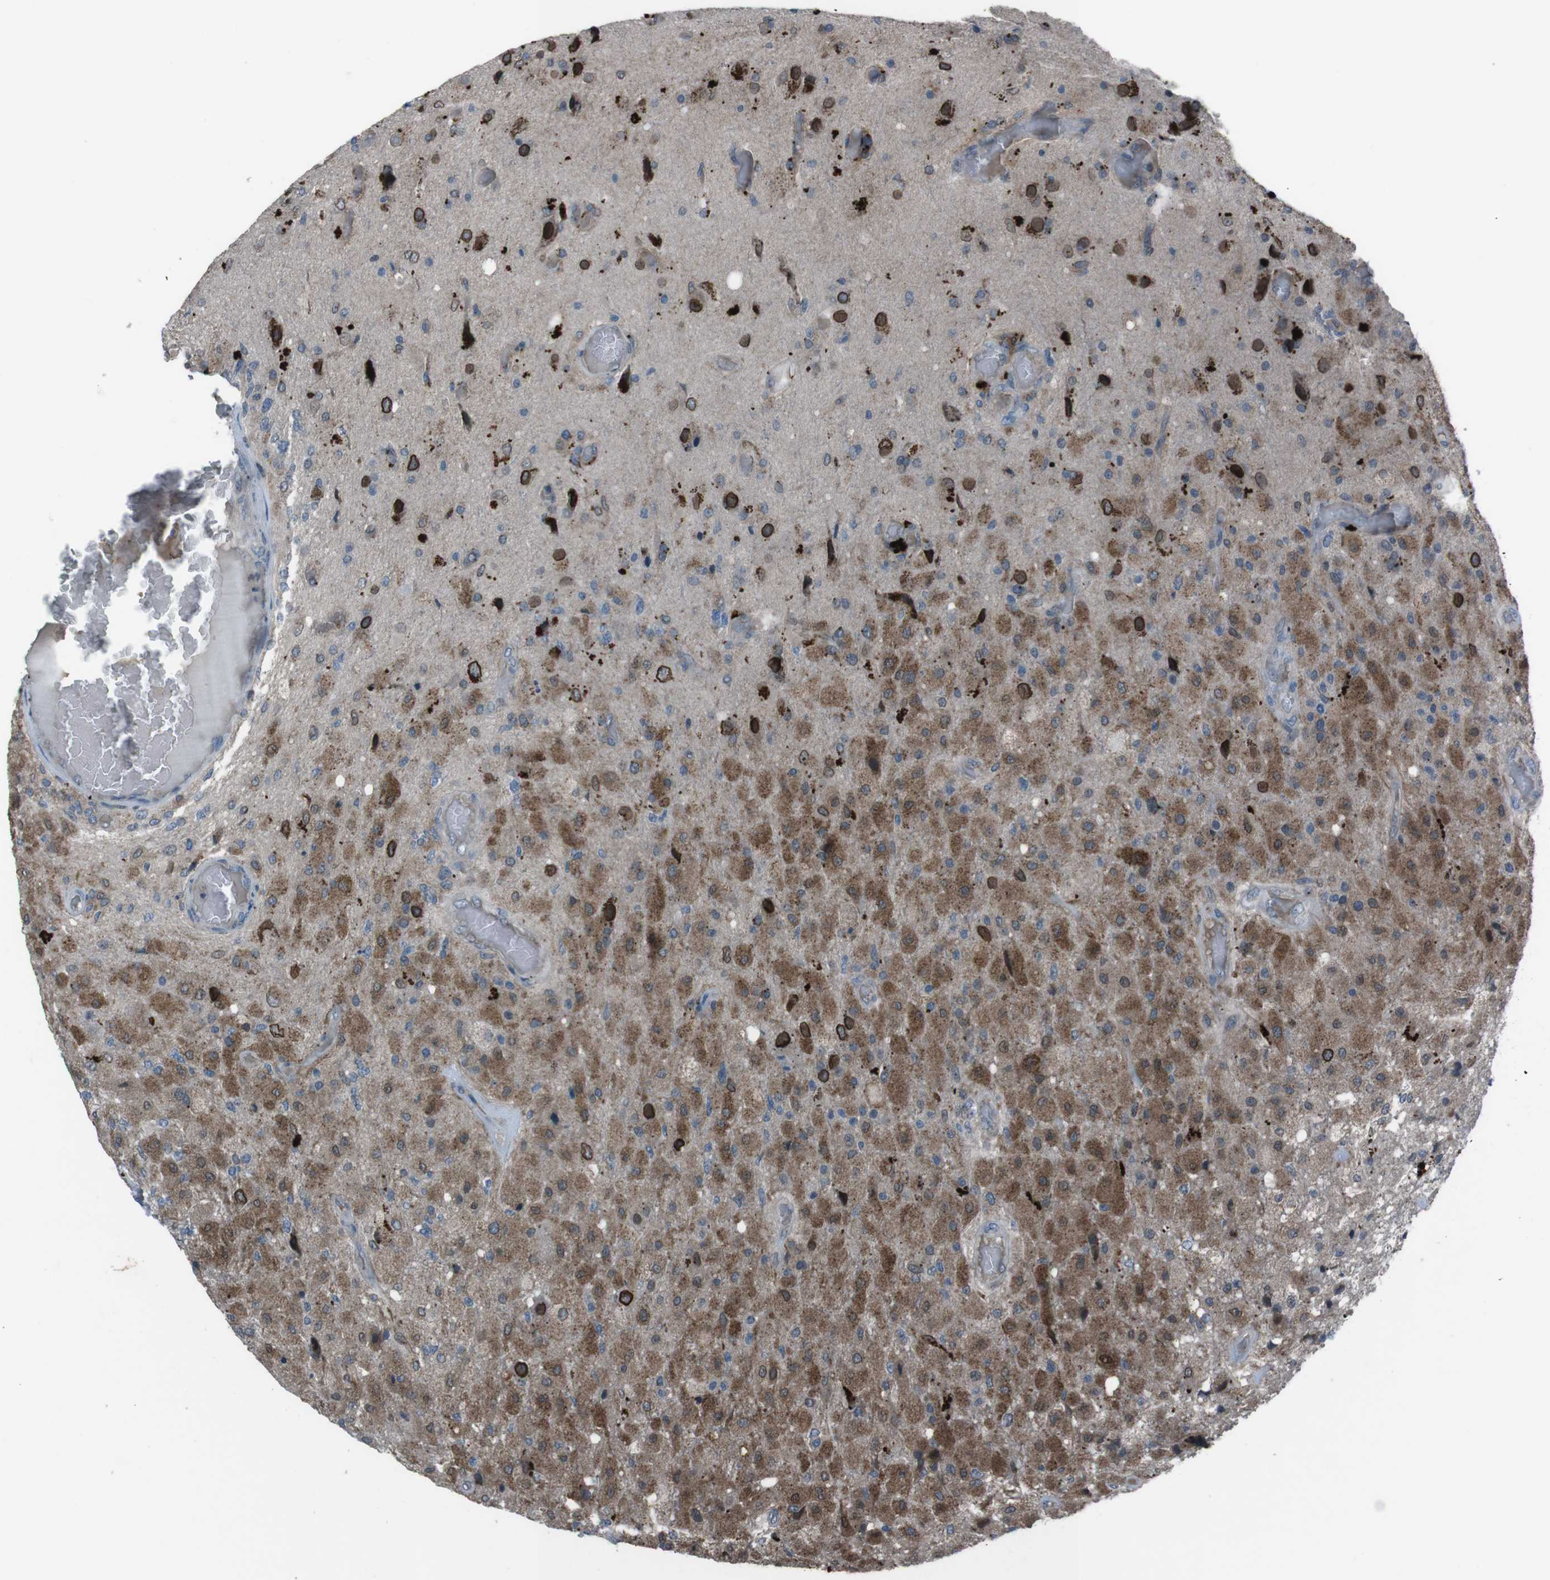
{"staining": {"intensity": "moderate", "quantity": ">75%", "location": "cytoplasmic/membranous,nuclear"}, "tissue": "glioma", "cell_type": "Tumor cells", "image_type": "cancer", "snomed": [{"axis": "morphology", "description": "Normal tissue, NOS"}, {"axis": "morphology", "description": "Glioma, malignant, High grade"}, {"axis": "topography", "description": "Cerebral cortex"}], "caption": "A high-resolution photomicrograph shows immunohistochemistry staining of high-grade glioma (malignant), which shows moderate cytoplasmic/membranous and nuclear expression in approximately >75% of tumor cells.", "gene": "EFNA5", "patient": {"sex": "male", "age": 77}}